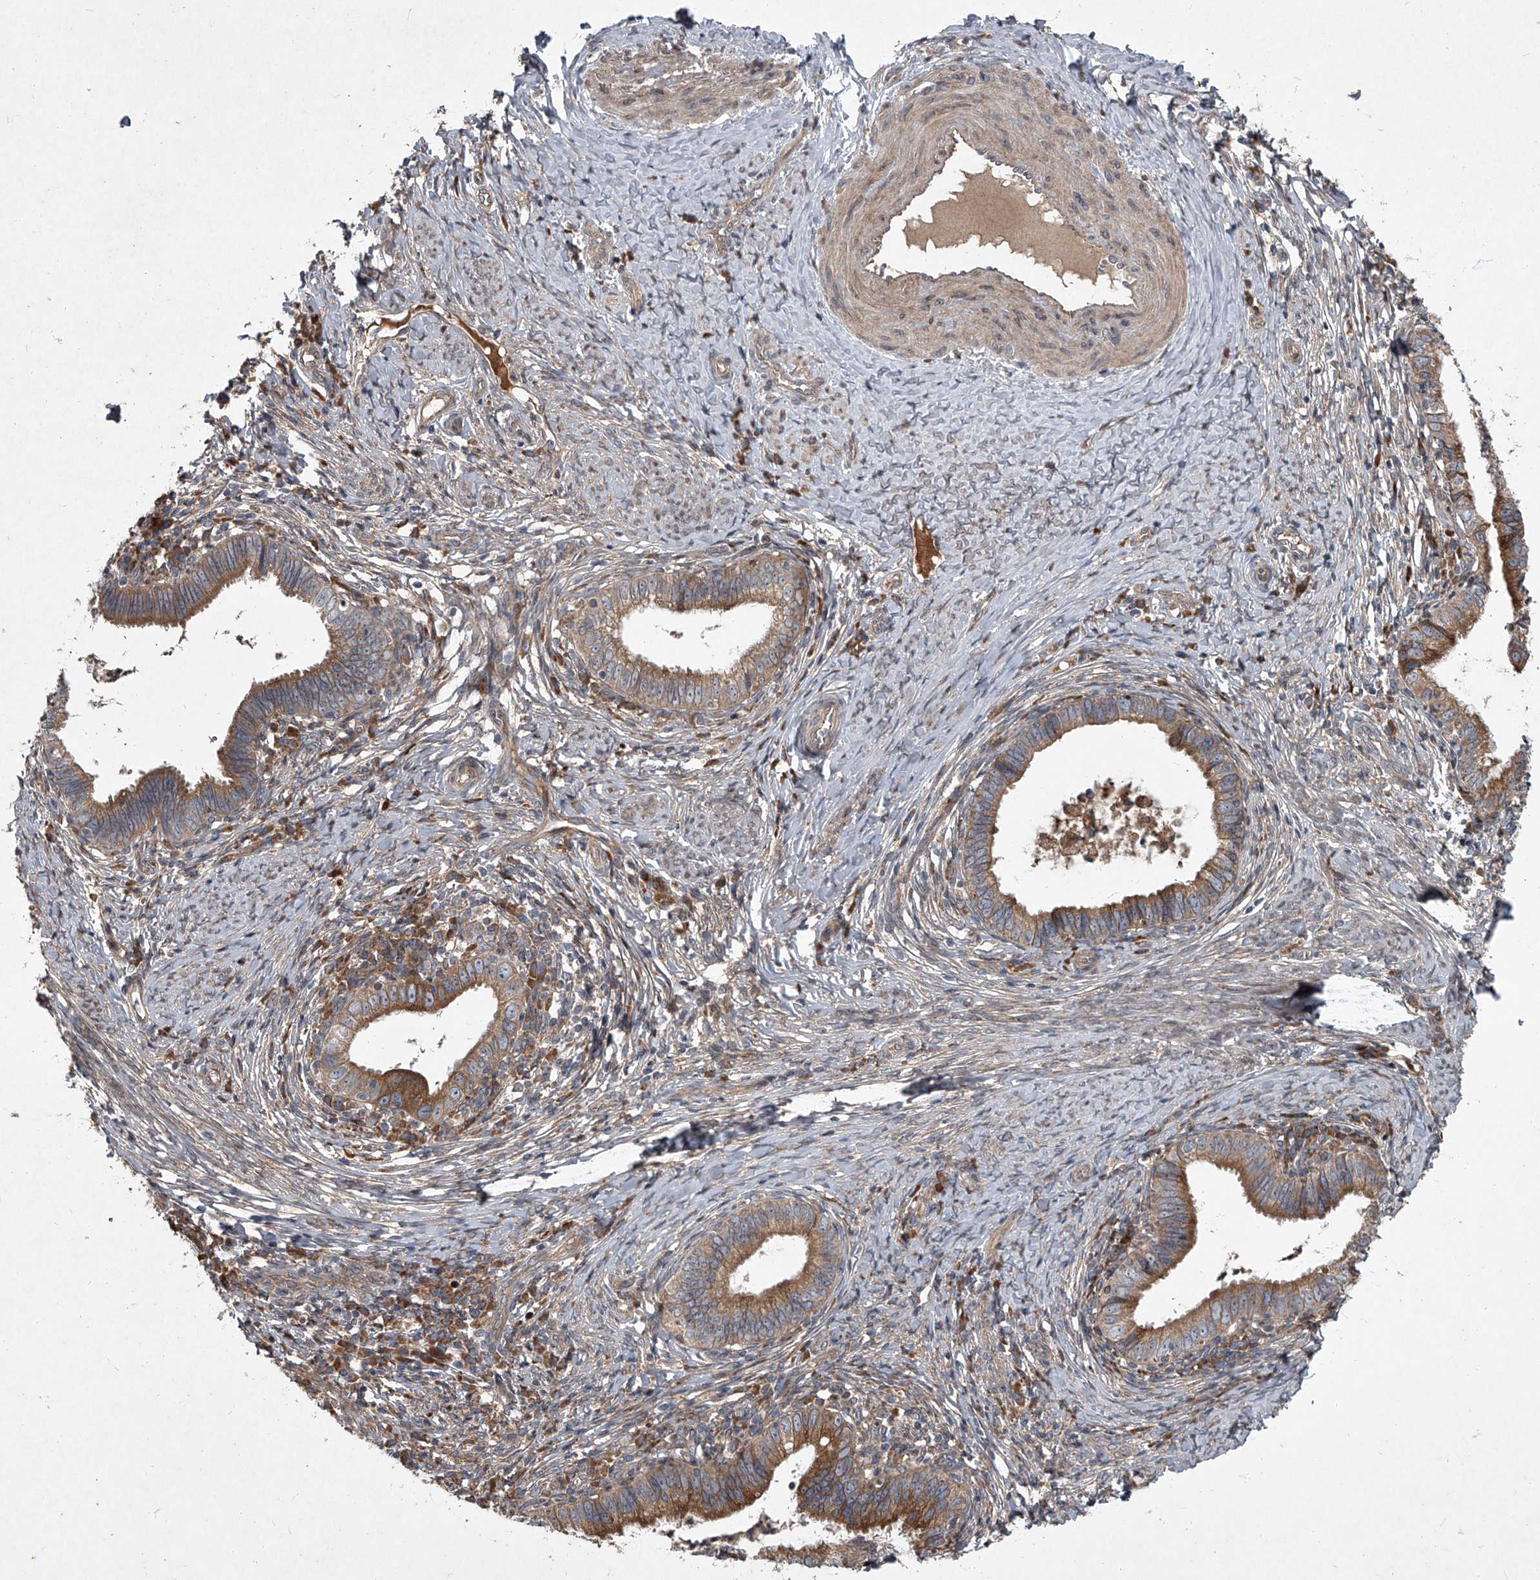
{"staining": {"intensity": "moderate", "quantity": ">75%", "location": "cytoplasmic/membranous"}, "tissue": "cervical cancer", "cell_type": "Tumor cells", "image_type": "cancer", "snomed": [{"axis": "morphology", "description": "Adenocarcinoma, NOS"}, {"axis": "topography", "description": "Cervix"}], "caption": "DAB (3,3'-diaminobenzidine) immunohistochemical staining of human cervical cancer displays moderate cytoplasmic/membranous protein expression in about >75% of tumor cells. (DAB IHC, brown staining for protein, blue staining for nuclei).", "gene": "EVA1C", "patient": {"sex": "female", "age": 36}}